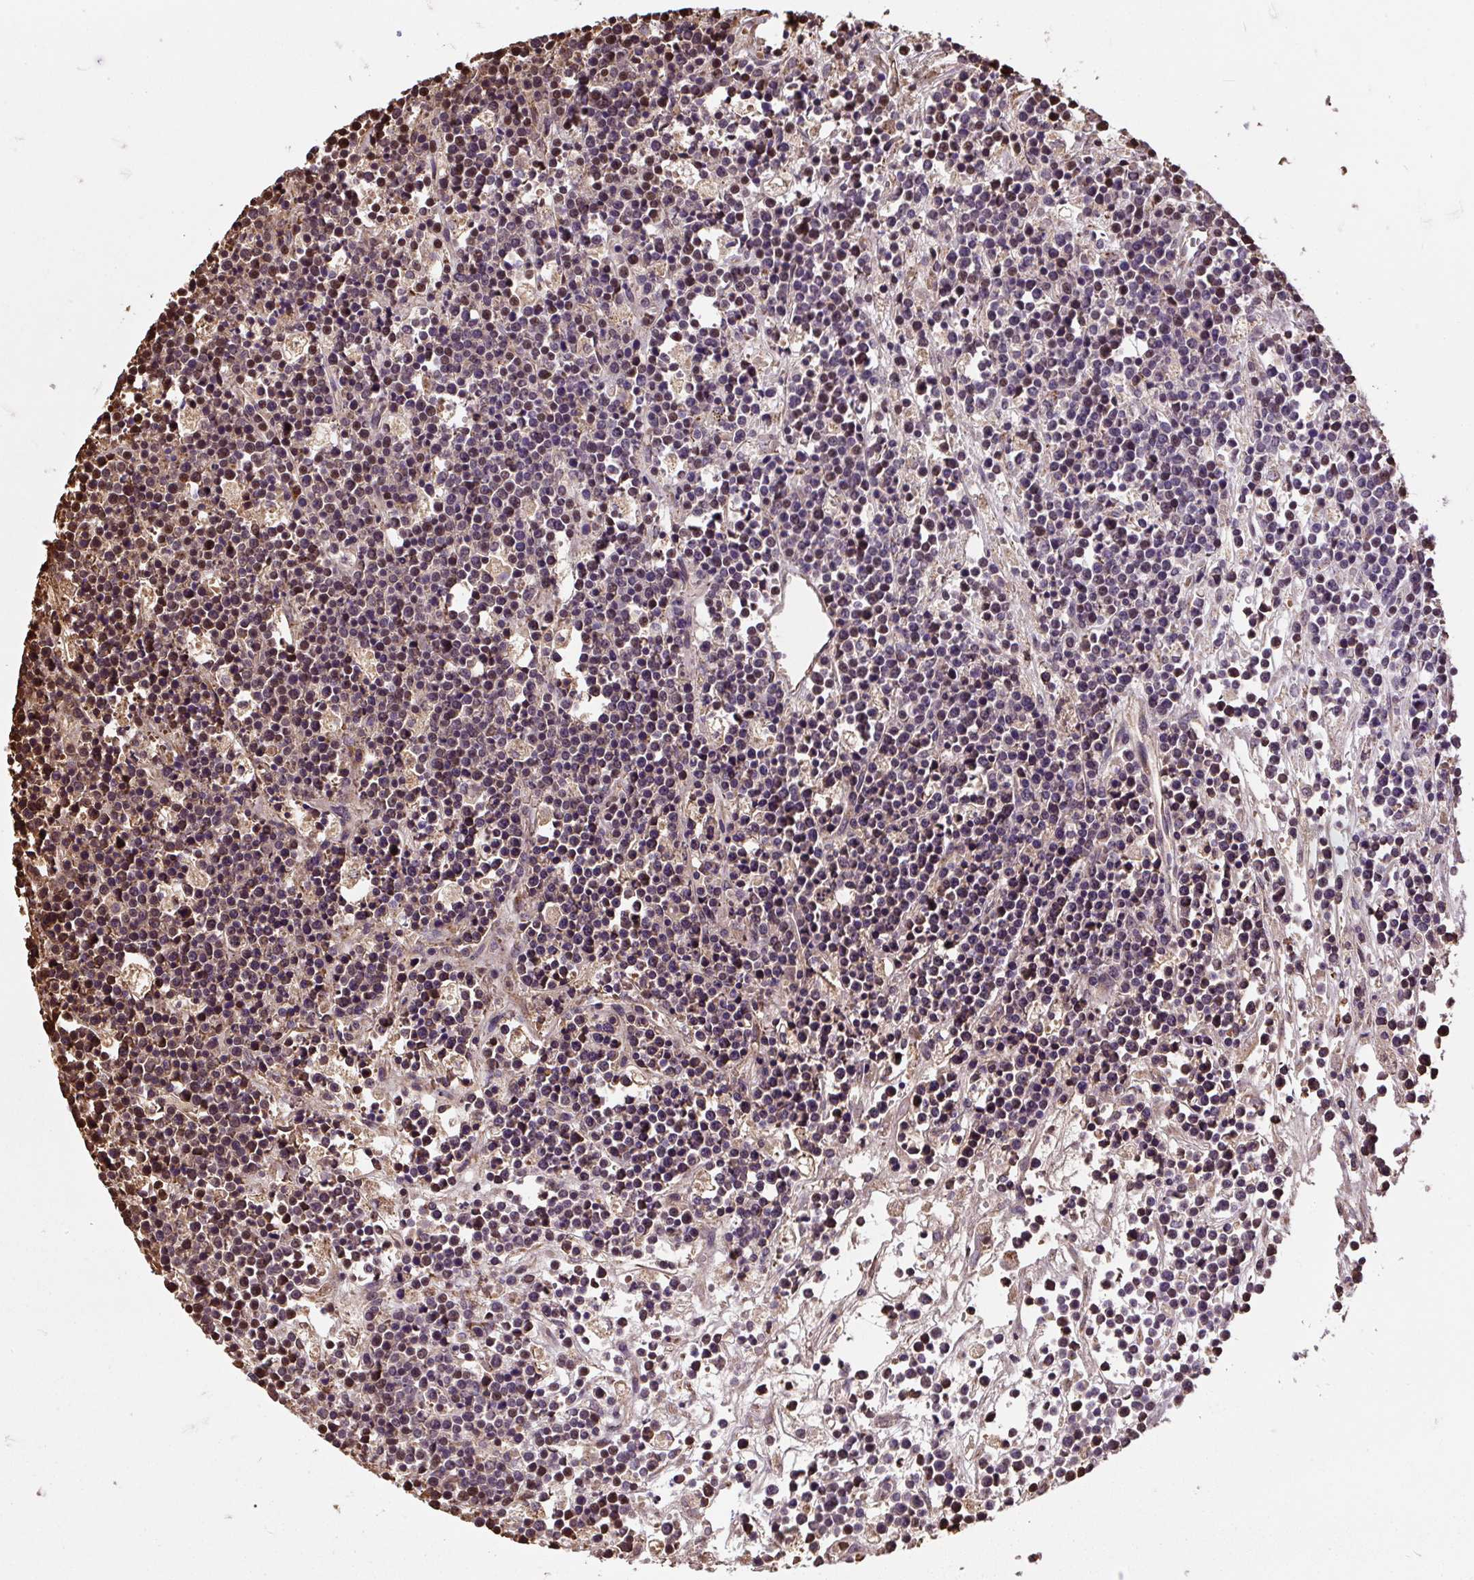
{"staining": {"intensity": "weak", "quantity": "25%-75%", "location": "cytoplasmic/membranous"}, "tissue": "lymphoma", "cell_type": "Tumor cells", "image_type": "cancer", "snomed": [{"axis": "morphology", "description": "Malignant lymphoma, non-Hodgkin's type, High grade"}, {"axis": "topography", "description": "Ovary"}], "caption": "Immunohistochemical staining of human lymphoma demonstrates low levels of weak cytoplasmic/membranous staining in about 25%-75% of tumor cells. (Brightfield microscopy of DAB IHC at high magnification).", "gene": "PUS7L", "patient": {"sex": "female", "age": 56}}